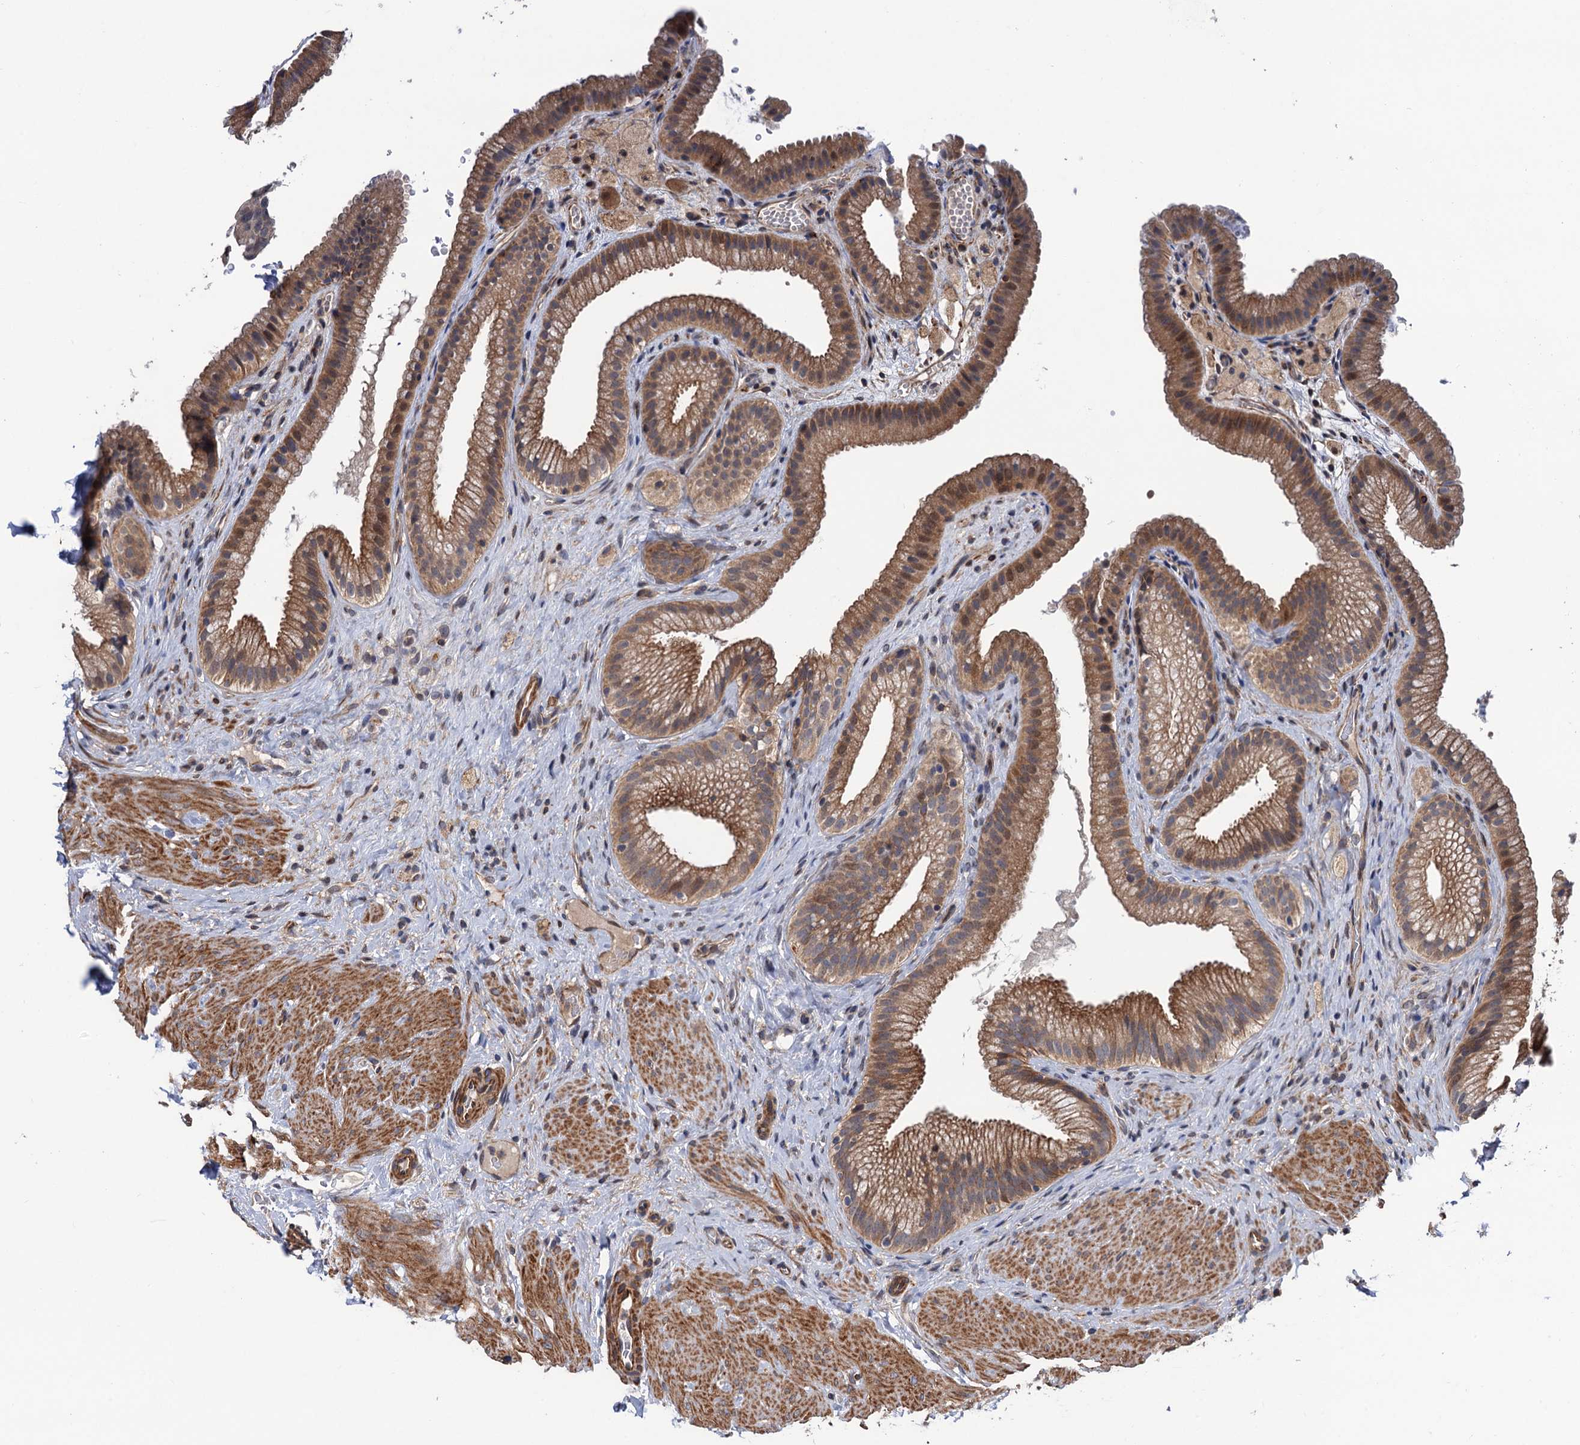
{"staining": {"intensity": "moderate", "quantity": ">75%", "location": "cytoplasmic/membranous,nuclear"}, "tissue": "gallbladder", "cell_type": "Glandular cells", "image_type": "normal", "snomed": [{"axis": "morphology", "description": "Normal tissue, NOS"}, {"axis": "morphology", "description": "Inflammation, NOS"}, {"axis": "topography", "description": "Gallbladder"}], "caption": "IHC micrograph of normal gallbladder stained for a protein (brown), which reveals medium levels of moderate cytoplasmic/membranous,nuclear expression in approximately >75% of glandular cells.", "gene": "FSIP1", "patient": {"sex": "male", "age": 51}}